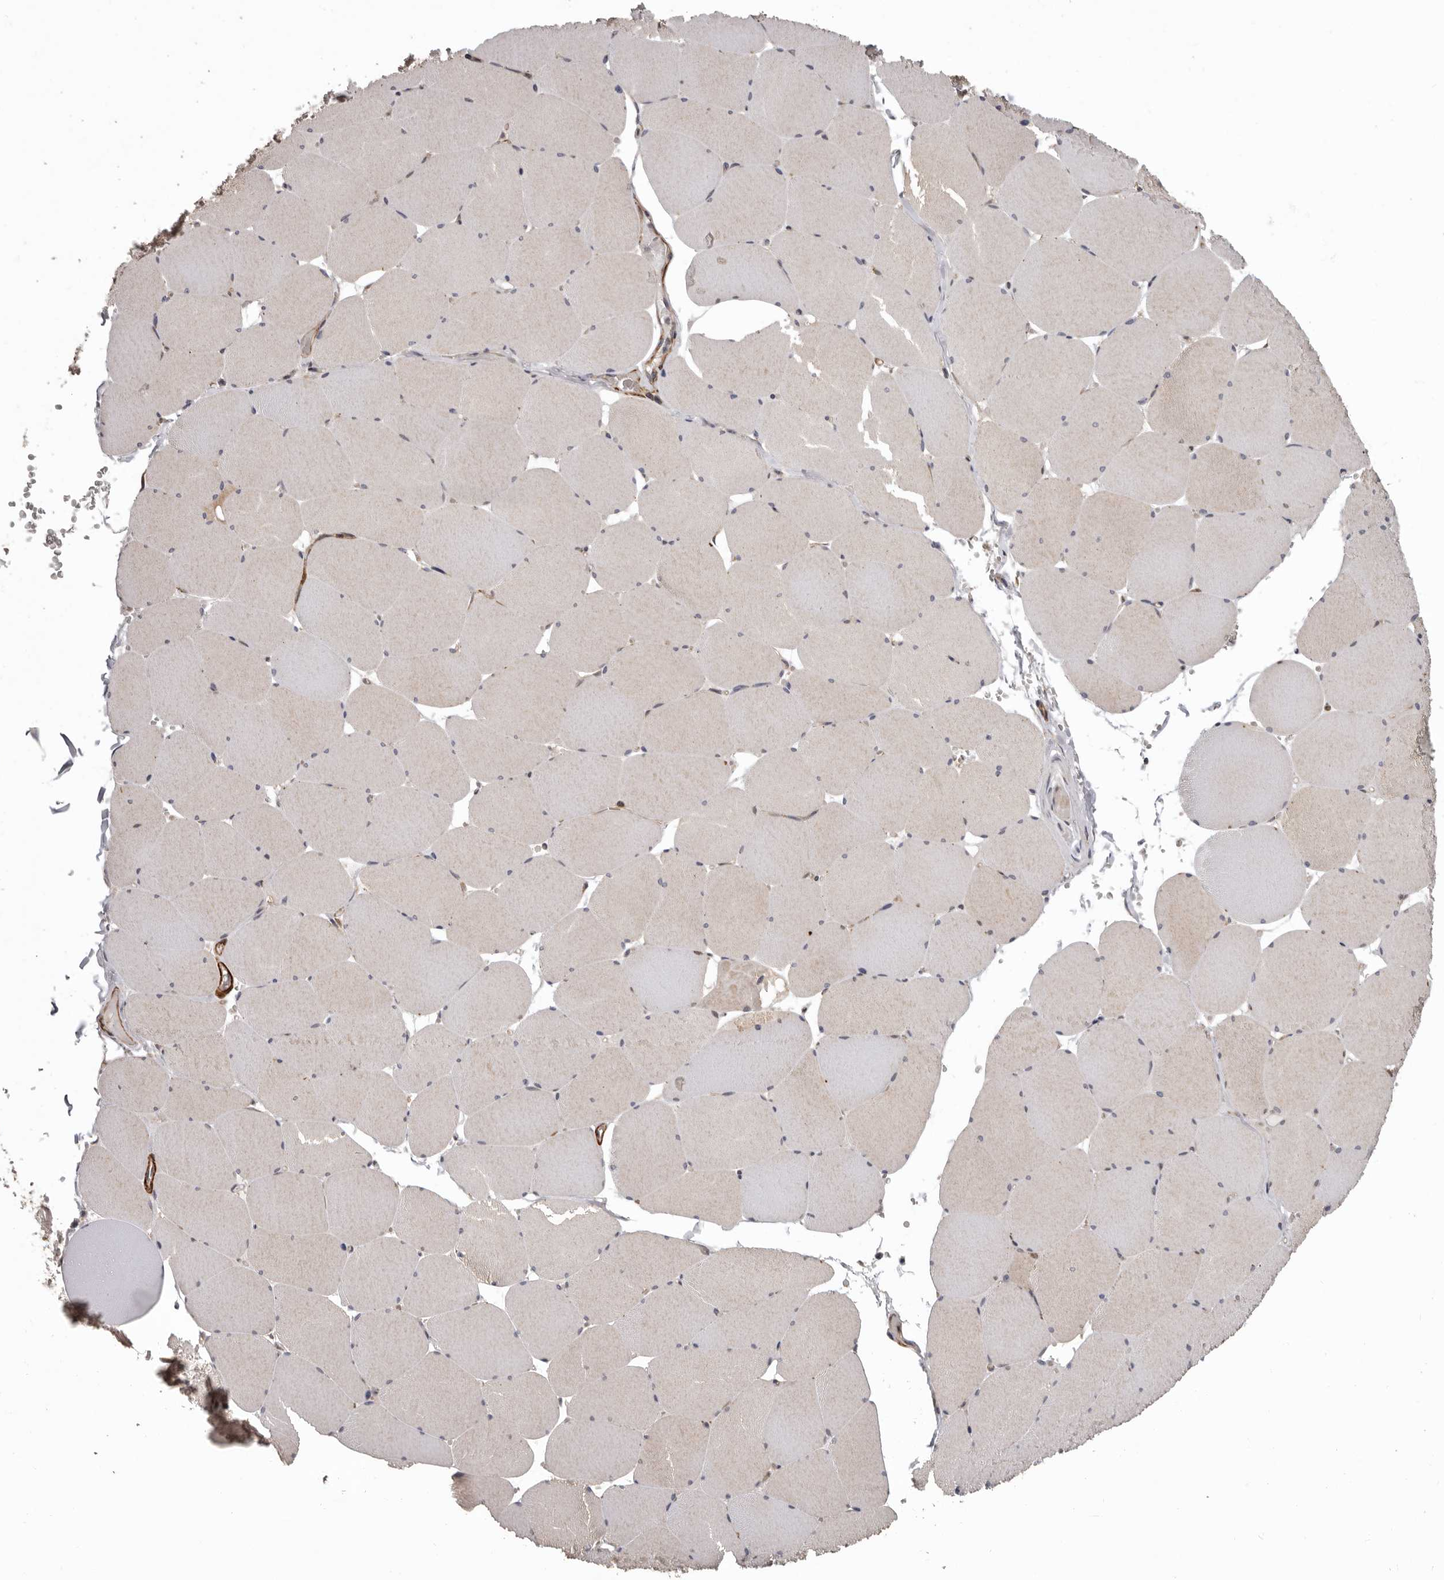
{"staining": {"intensity": "weak", "quantity": "<25%", "location": "cytoplasmic/membranous"}, "tissue": "skeletal muscle", "cell_type": "Myocytes", "image_type": "normal", "snomed": [{"axis": "morphology", "description": "Normal tissue, NOS"}, {"axis": "topography", "description": "Skeletal muscle"}, {"axis": "topography", "description": "Head-Neck"}], "caption": "Immunohistochemistry micrograph of benign skeletal muscle: human skeletal muscle stained with DAB (3,3'-diaminobenzidine) exhibits no significant protein expression in myocytes.", "gene": "FGFR4", "patient": {"sex": "male", "age": 66}}